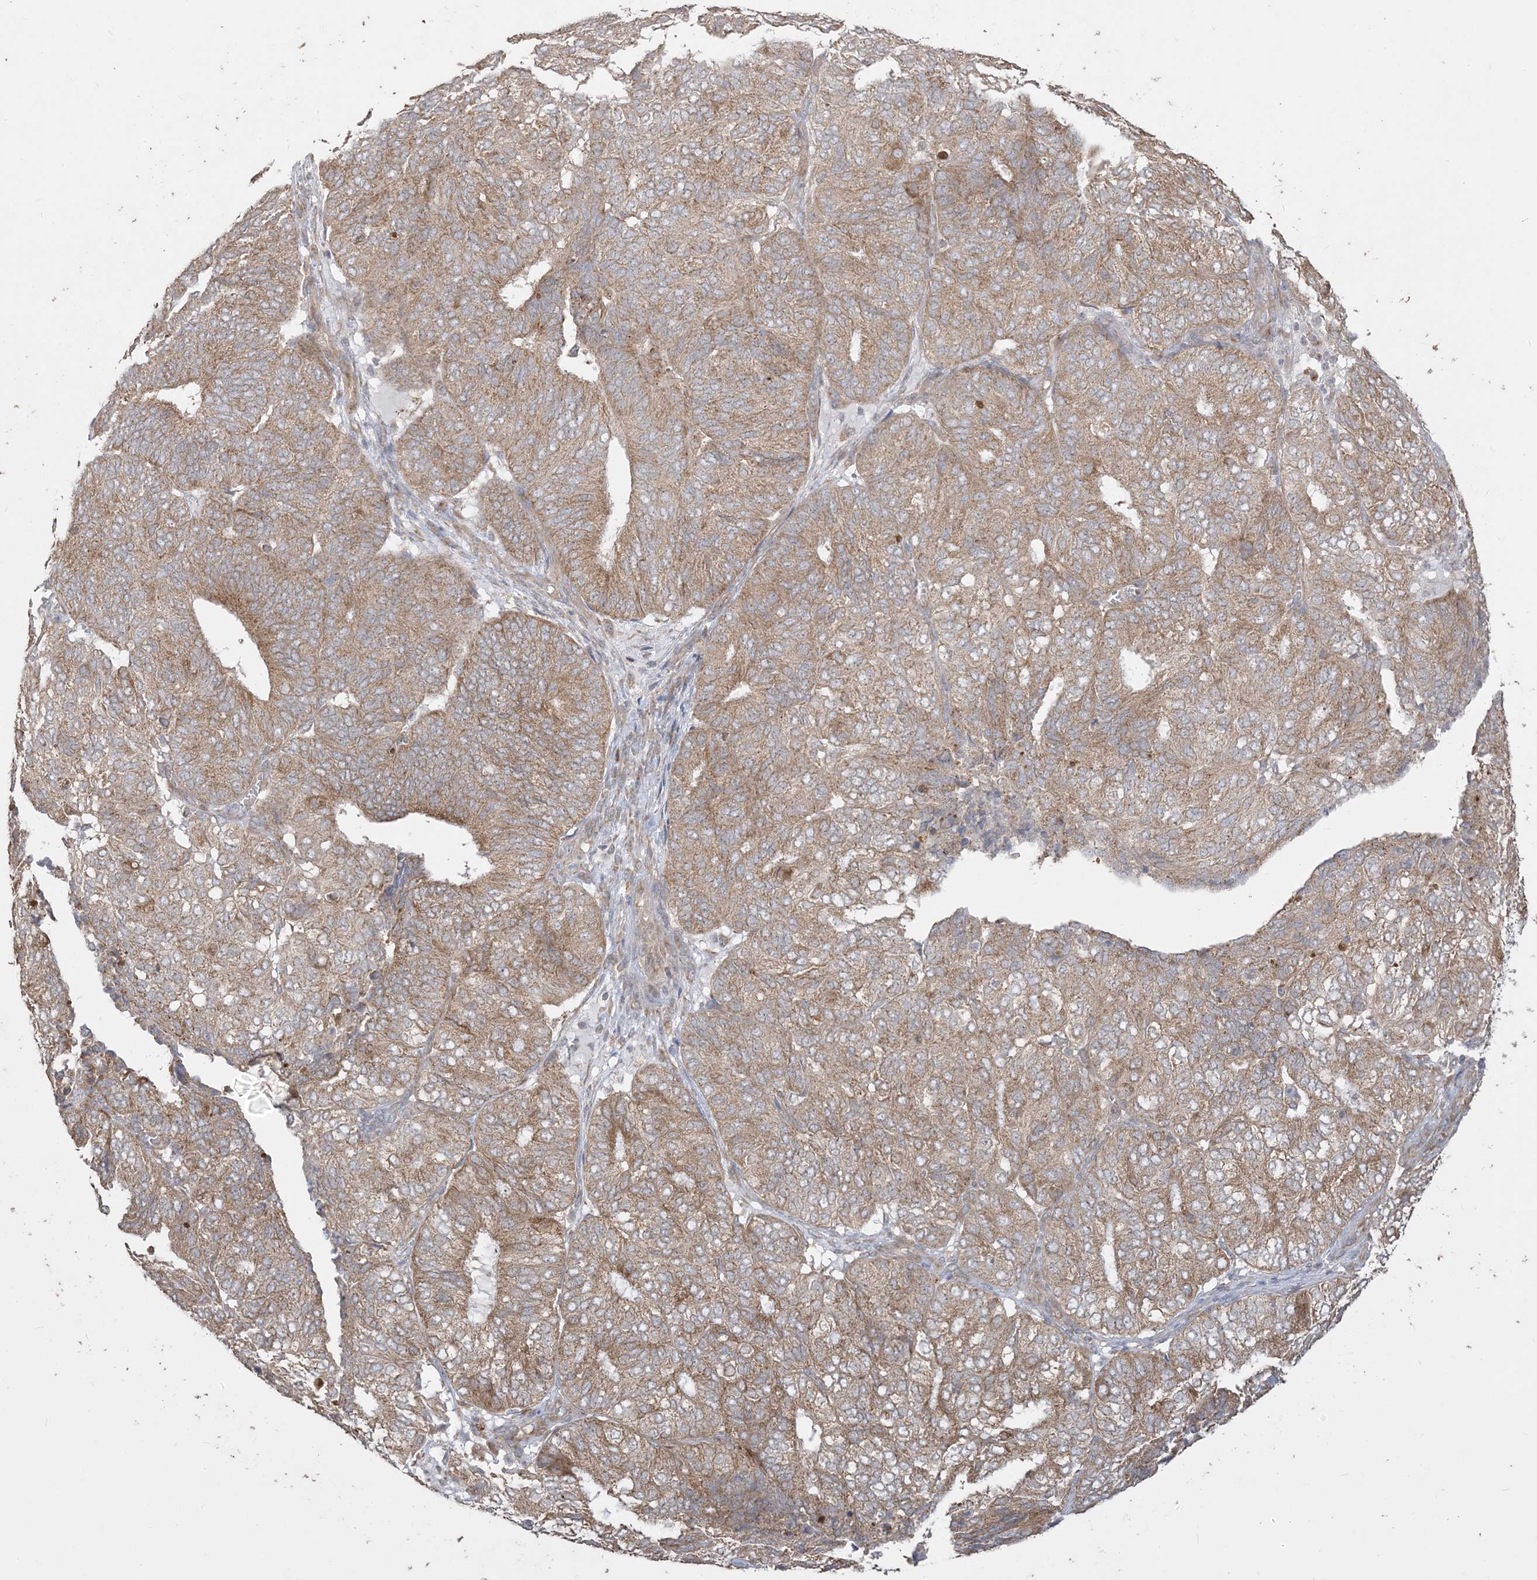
{"staining": {"intensity": "strong", "quantity": ">75%", "location": "cytoplasmic/membranous"}, "tissue": "endometrial cancer", "cell_type": "Tumor cells", "image_type": "cancer", "snomed": [{"axis": "morphology", "description": "Adenocarcinoma, NOS"}, {"axis": "topography", "description": "Uterus"}], "caption": "Brown immunohistochemical staining in endometrial cancer (adenocarcinoma) exhibits strong cytoplasmic/membranous positivity in about >75% of tumor cells. Nuclei are stained in blue.", "gene": "SIRT3", "patient": {"sex": "female", "age": 60}}